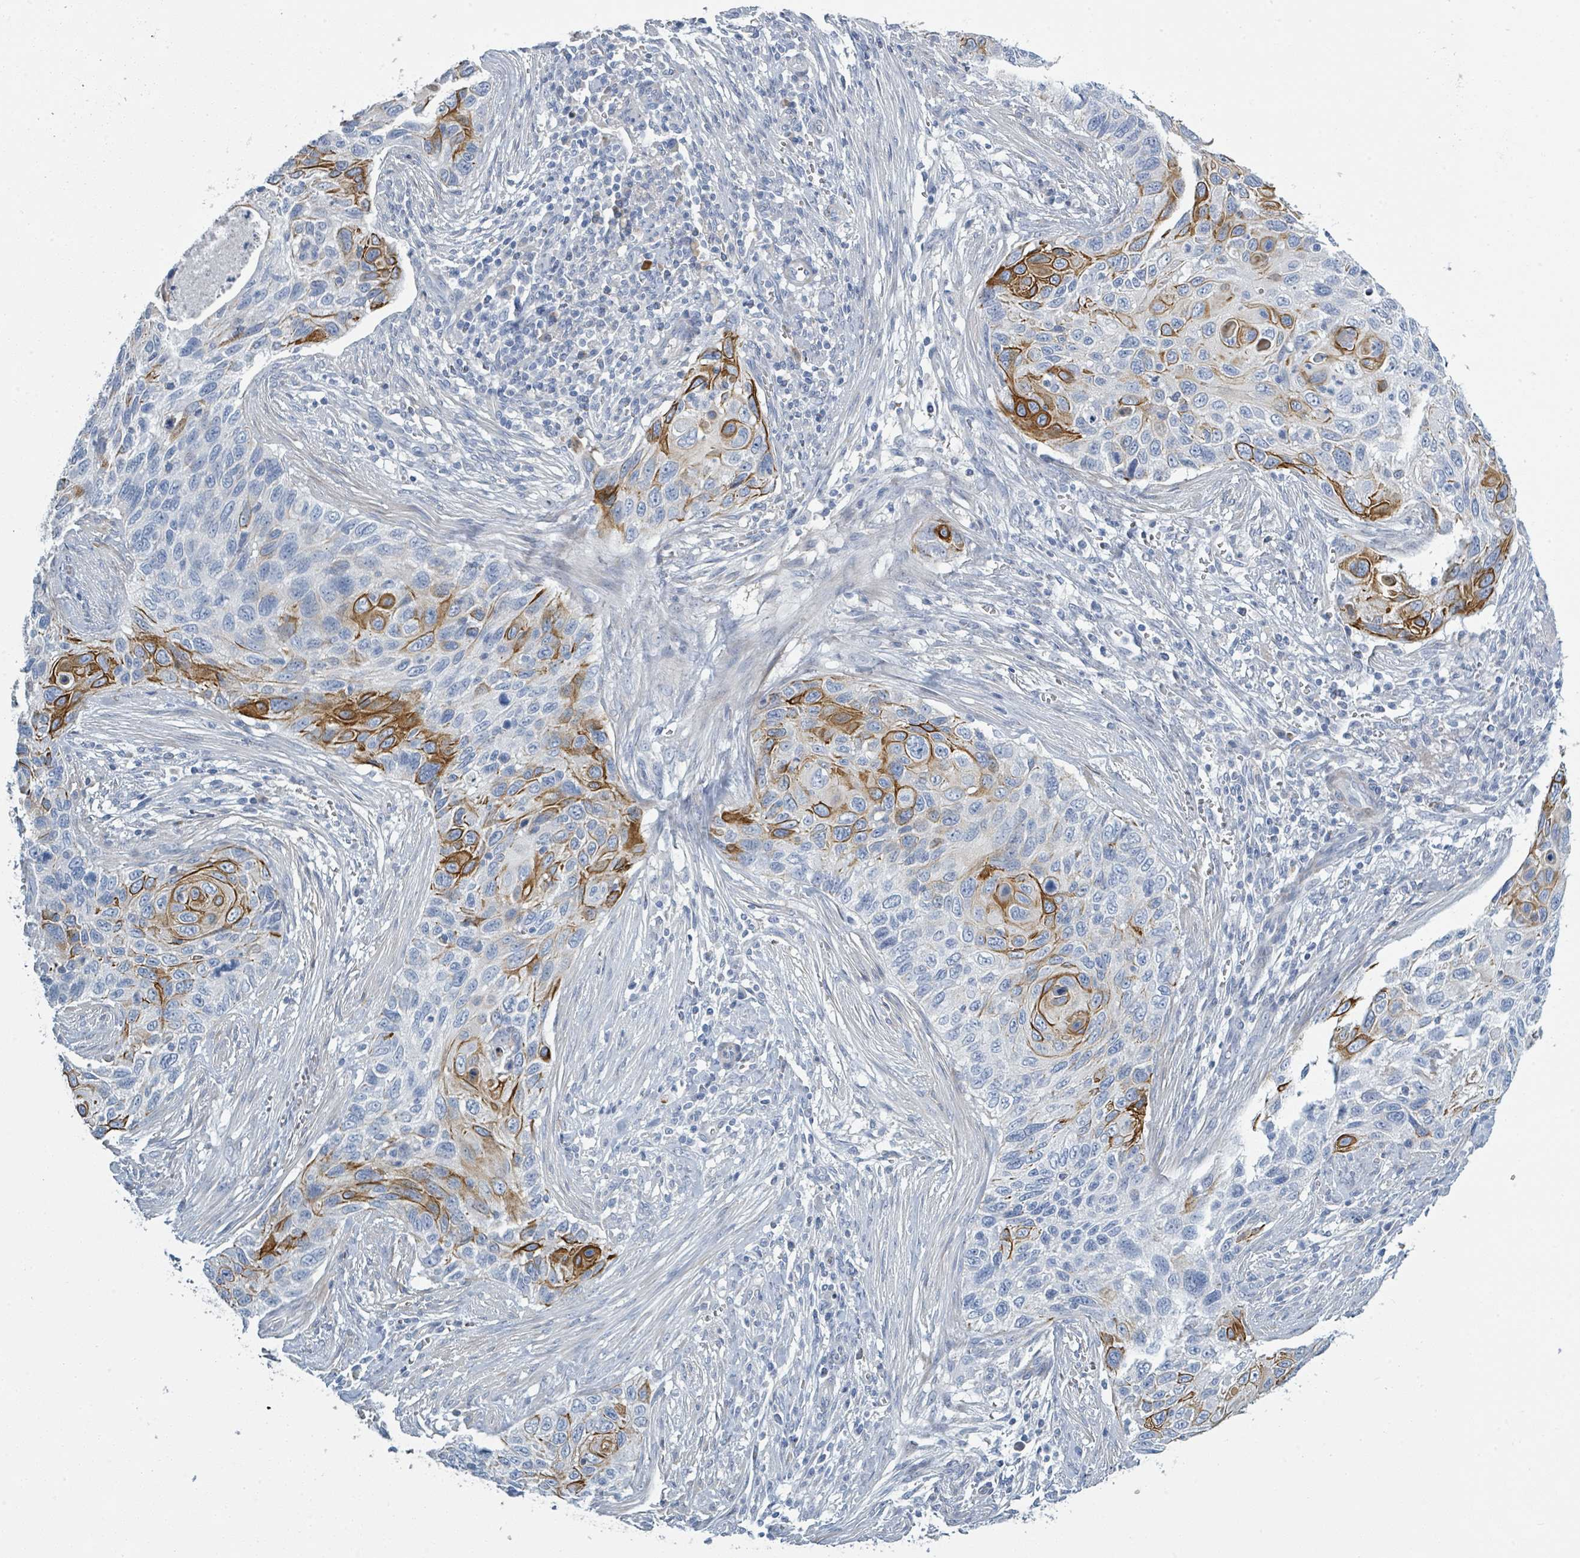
{"staining": {"intensity": "strong", "quantity": "<25%", "location": "cytoplasmic/membranous"}, "tissue": "cervical cancer", "cell_type": "Tumor cells", "image_type": "cancer", "snomed": [{"axis": "morphology", "description": "Squamous cell carcinoma, NOS"}, {"axis": "topography", "description": "Cervix"}], "caption": "Cervical squamous cell carcinoma tissue shows strong cytoplasmic/membranous positivity in approximately <25% of tumor cells", "gene": "RAB33B", "patient": {"sex": "female", "age": 70}}